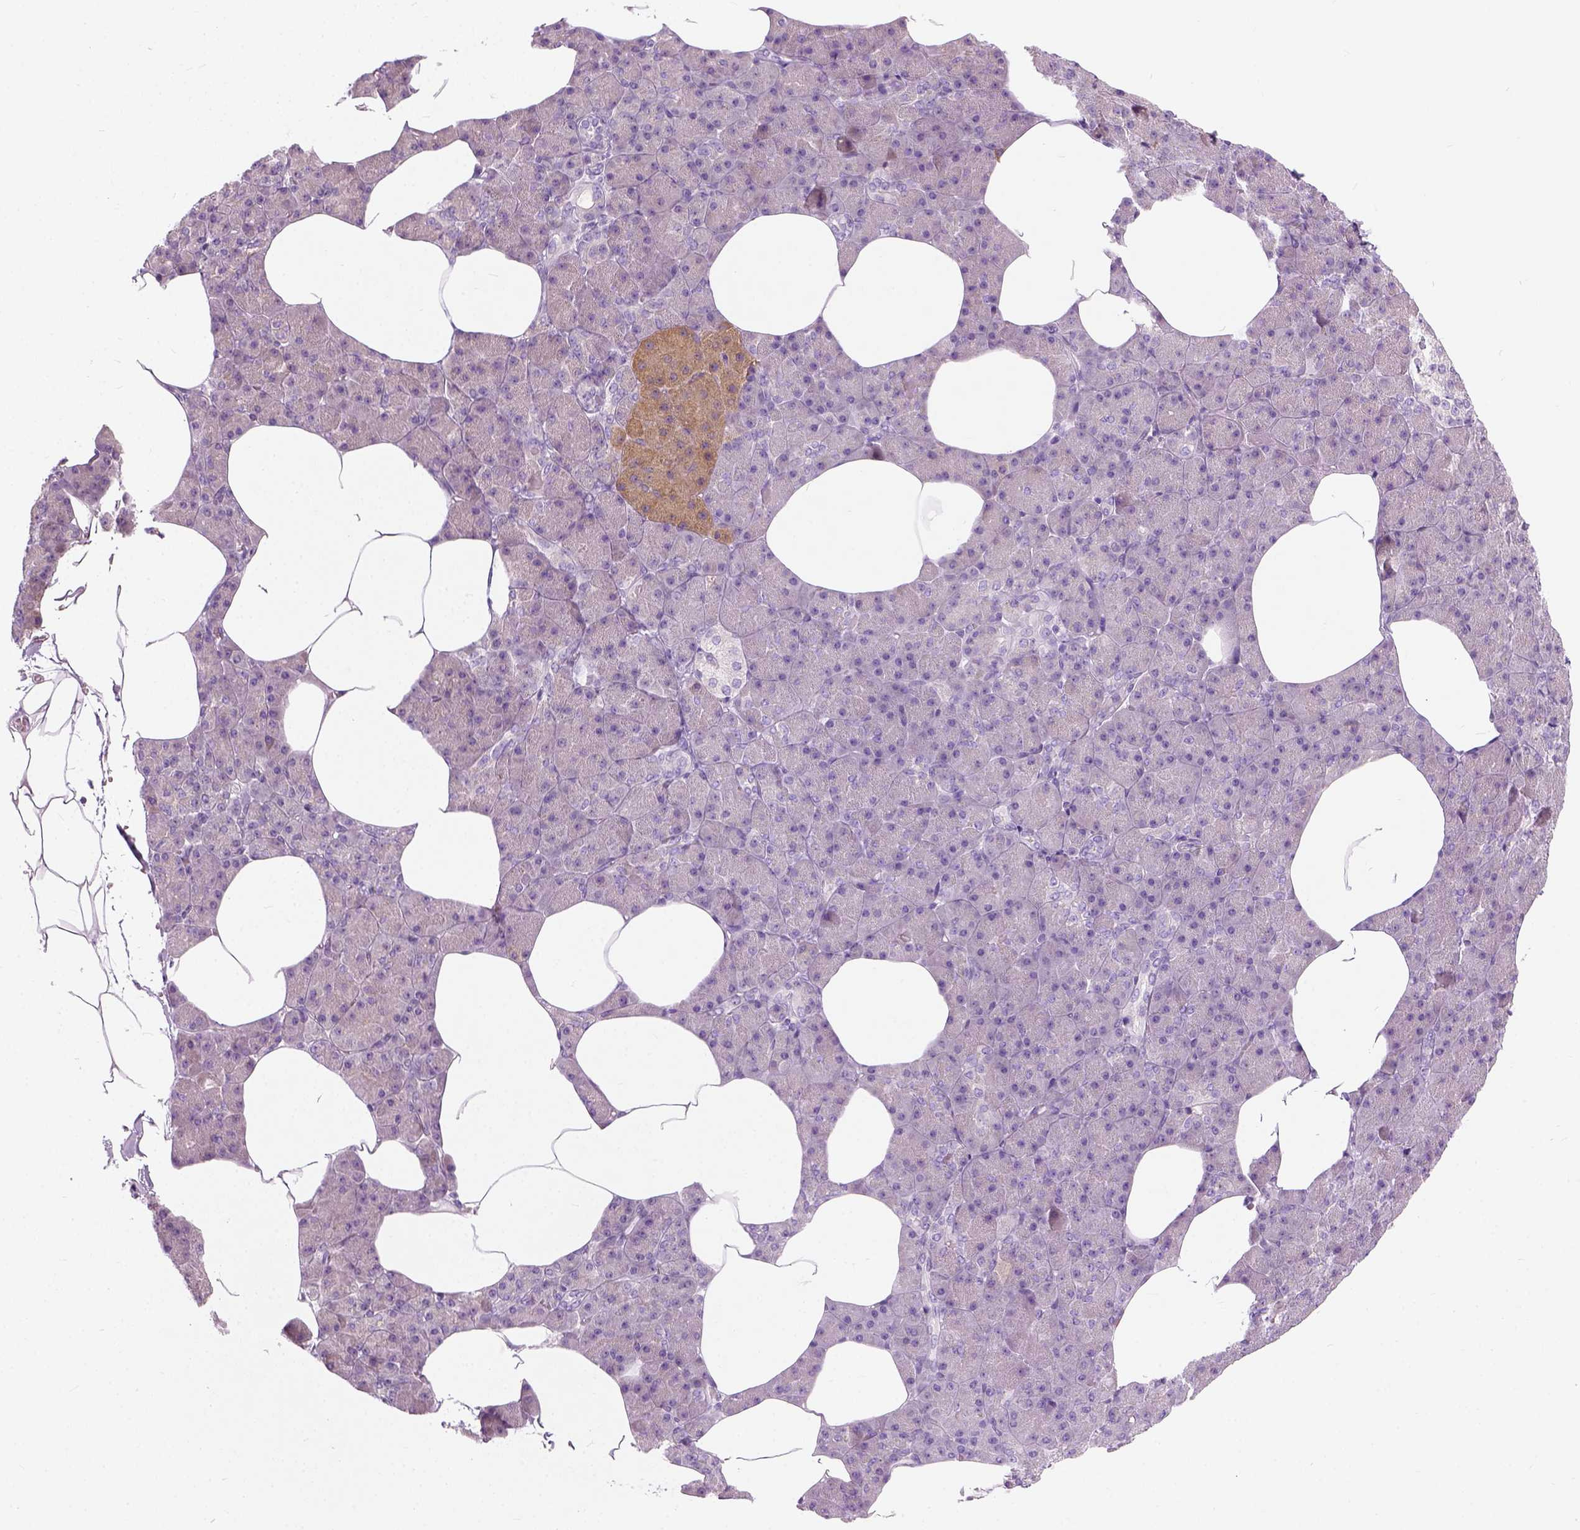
{"staining": {"intensity": "moderate", "quantity": "<25%", "location": "cytoplasmic/membranous"}, "tissue": "pancreas", "cell_type": "Exocrine glandular cells", "image_type": "normal", "snomed": [{"axis": "morphology", "description": "Normal tissue, NOS"}, {"axis": "topography", "description": "Pancreas"}], "caption": "High-power microscopy captured an immunohistochemistry image of unremarkable pancreas, revealing moderate cytoplasmic/membranous expression in approximately <25% of exocrine glandular cells.", "gene": "TRIM72", "patient": {"sex": "female", "age": 45}}